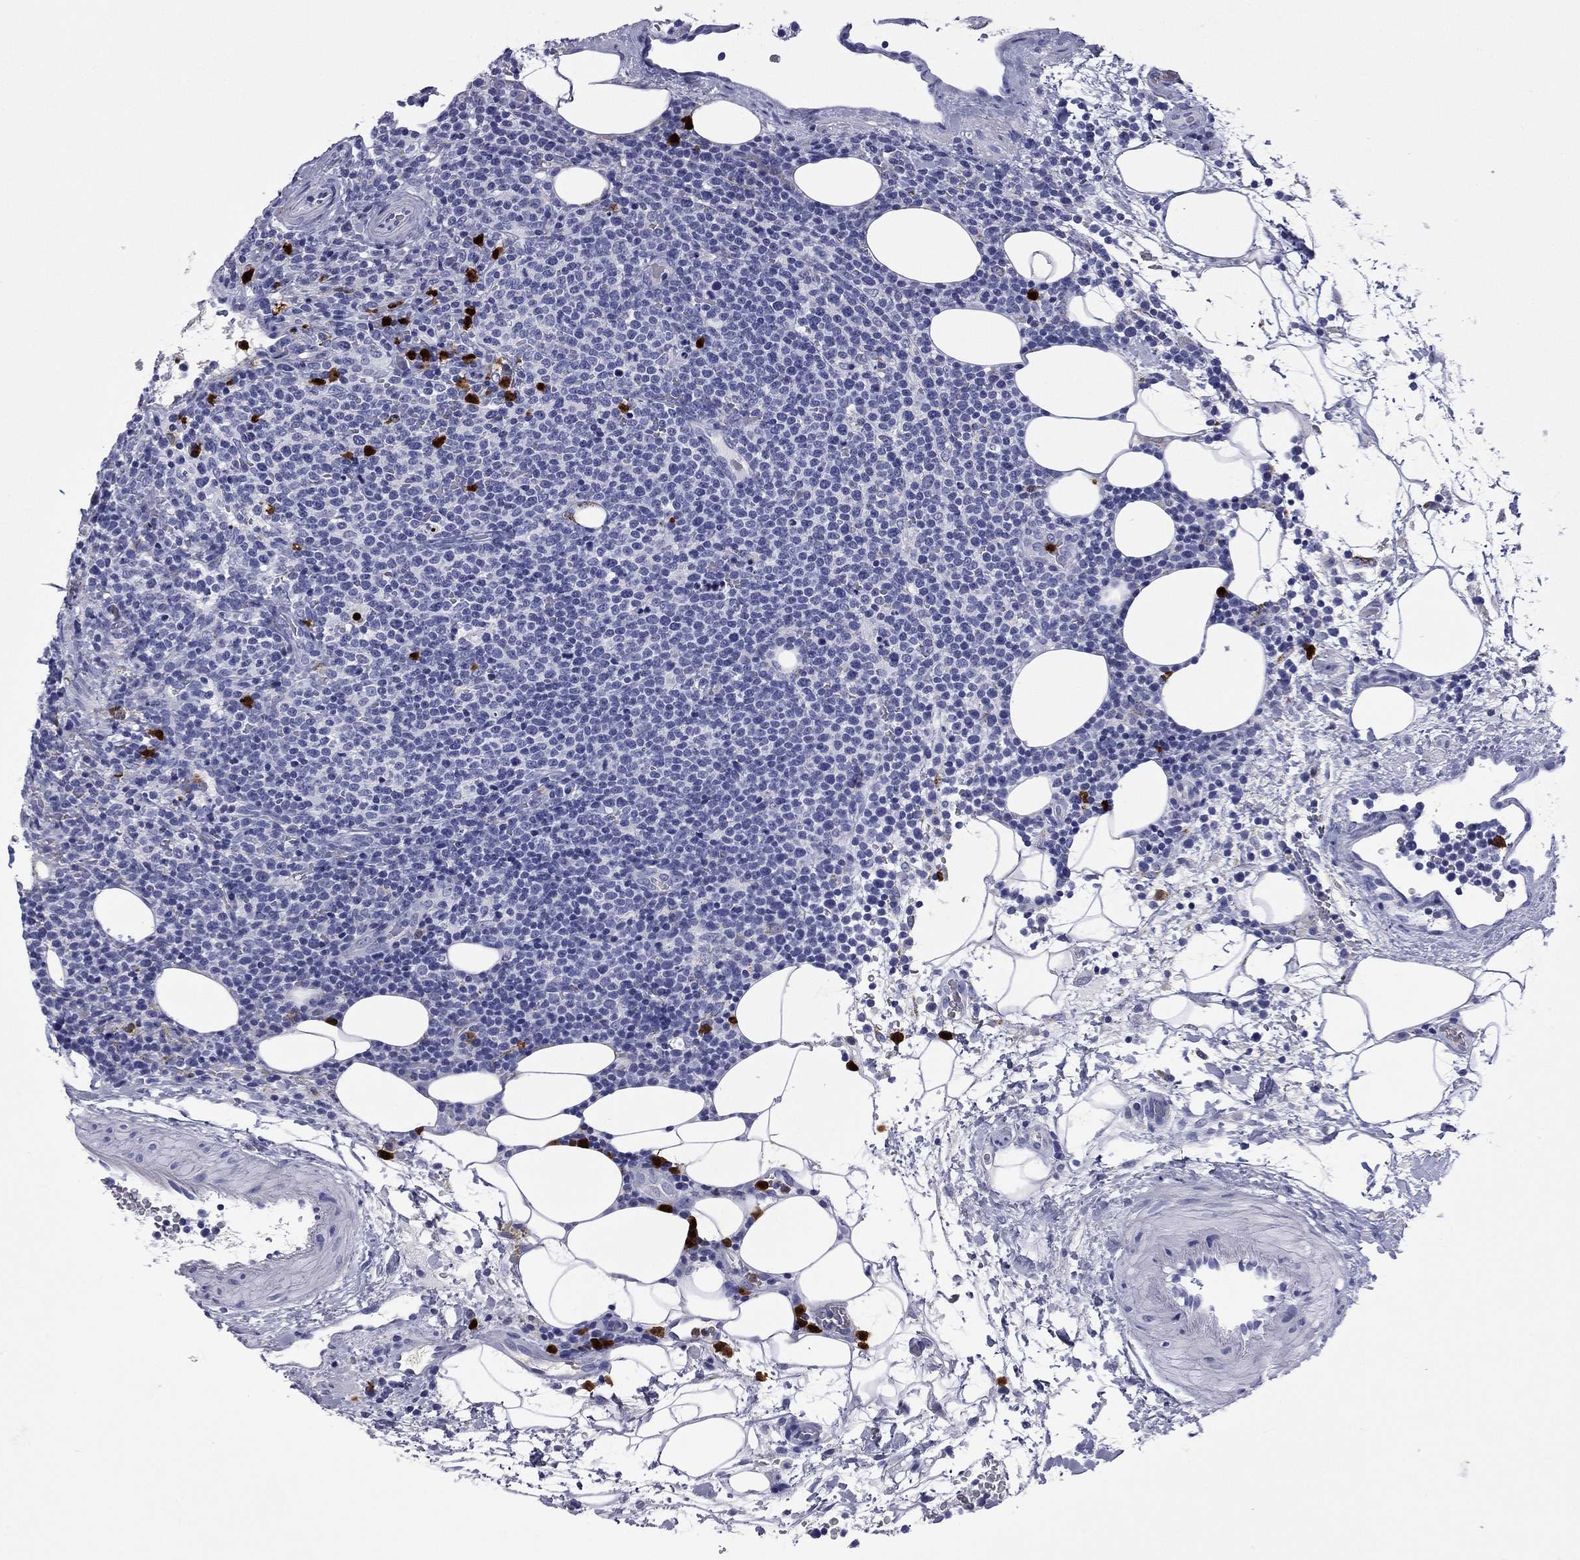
{"staining": {"intensity": "negative", "quantity": "none", "location": "none"}, "tissue": "lymphoma", "cell_type": "Tumor cells", "image_type": "cancer", "snomed": [{"axis": "morphology", "description": "Malignant lymphoma, non-Hodgkin's type, High grade"}, {"axis": "topography", "description": "Lymph node"}], "caption": "IHC of high-grade malignant lymphoma, non-Hodgkin's type reveals no staining in tumor cells.", "gene": "TRIM29", "patient": {"sex": "male", "age": 61}}